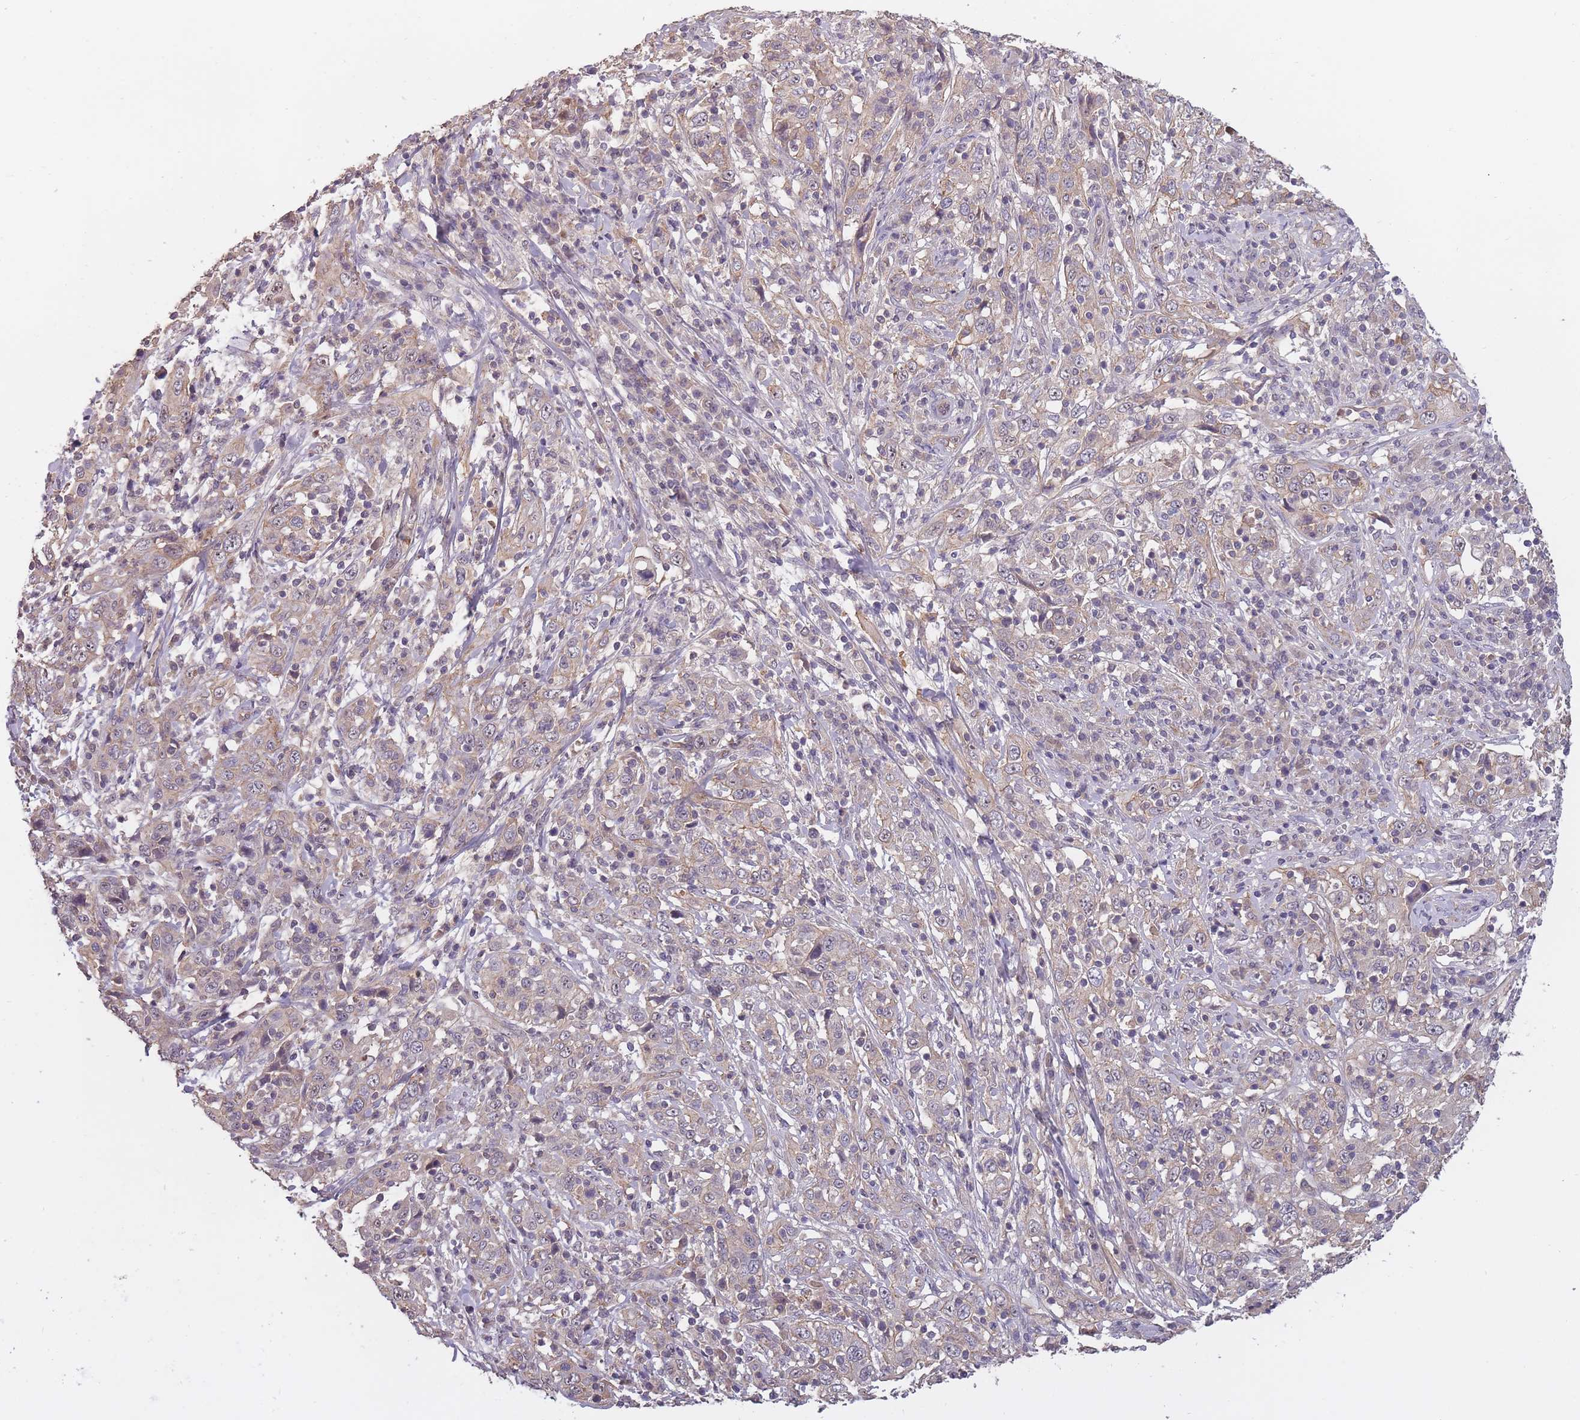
{"staining": {"intensity": "negative", "quantity": "none", "location": "none"}, "tissue": "cervical cancer", "cell_type": "Tumor cells", "image_type": "cancer", "snomed": [{"axis": "morphology", "description": "Squamous cell carcinoma, NOS"}, {"axis": "topography", "description": "Cervix"}], "caption": "High magnification brightfield microscopy of cervical squamous cell carcinoma stained with DAB (3,3'-diaminobenzidine) (brown) and counterstained with hematoxylin (blue): tumor cells show no significant staining. Brightfield microscopy of immunohistochemistry stained with DAB (brown) and hematoxylin (blue), captured at high magnification.", "gene": "KIAA1755", "patient": {"sex": "female", "age": 46}}